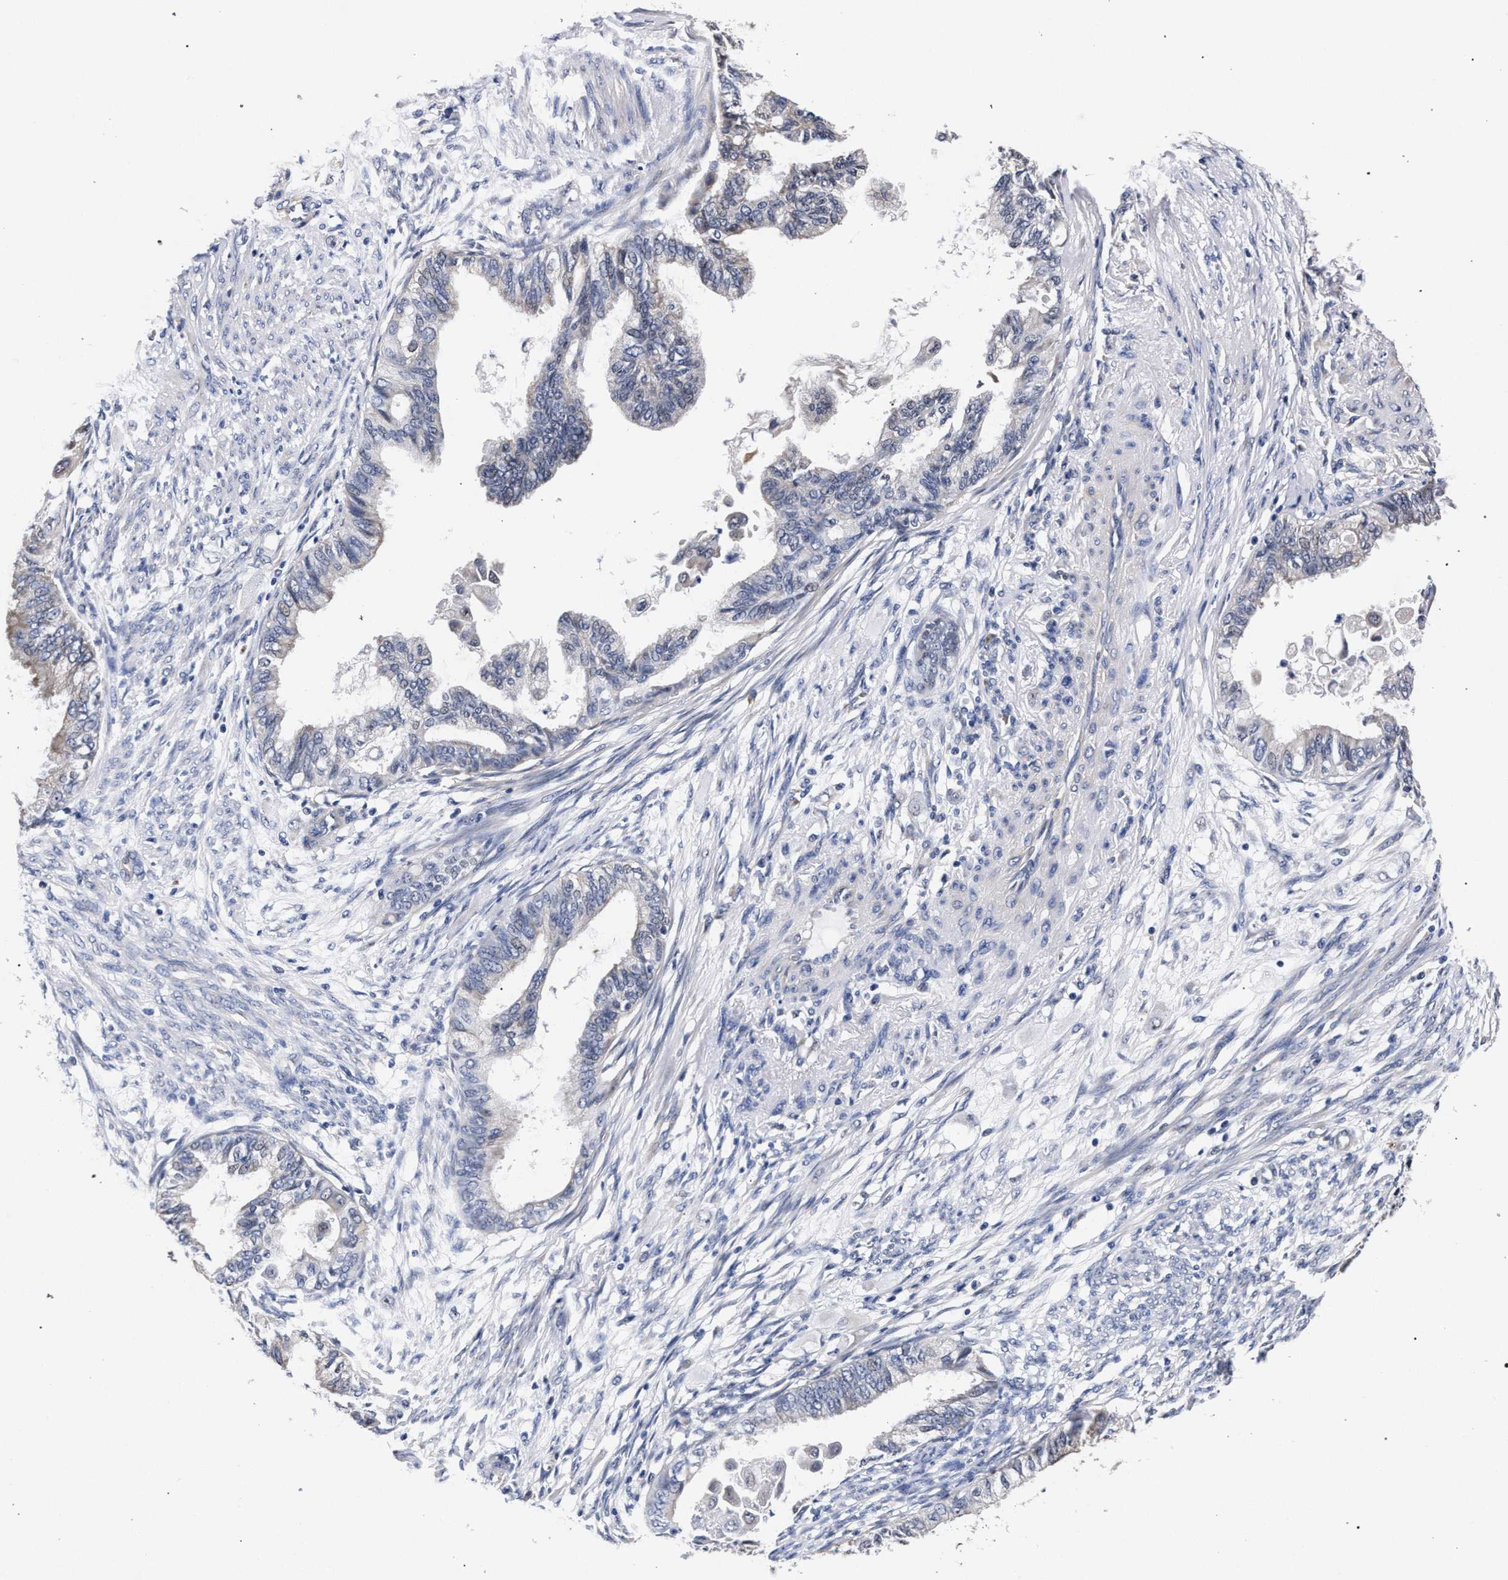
{"staining": {"intensity": "negative", "quantity": "none", "location": "none"}, "tissue": "cervical cancer", "cell_type": "Tumor cells", "image_type": "cancer", "snomed": [{"axis": "morphology", "description": "Normal tissue, NOS"}, {"axis": "morphology", "description": "Adenocarcinoma, NOS"}, {"axis": "topography", "description": "Cervix"}, {"axis": "topography", "description": "Endometrium"}], "caption": "Tumor cells are negative for brown protein staining in cervical adenocarcinoma.", "gene": "CFAP95", "patient": {"sex": "female", "age": 86}}